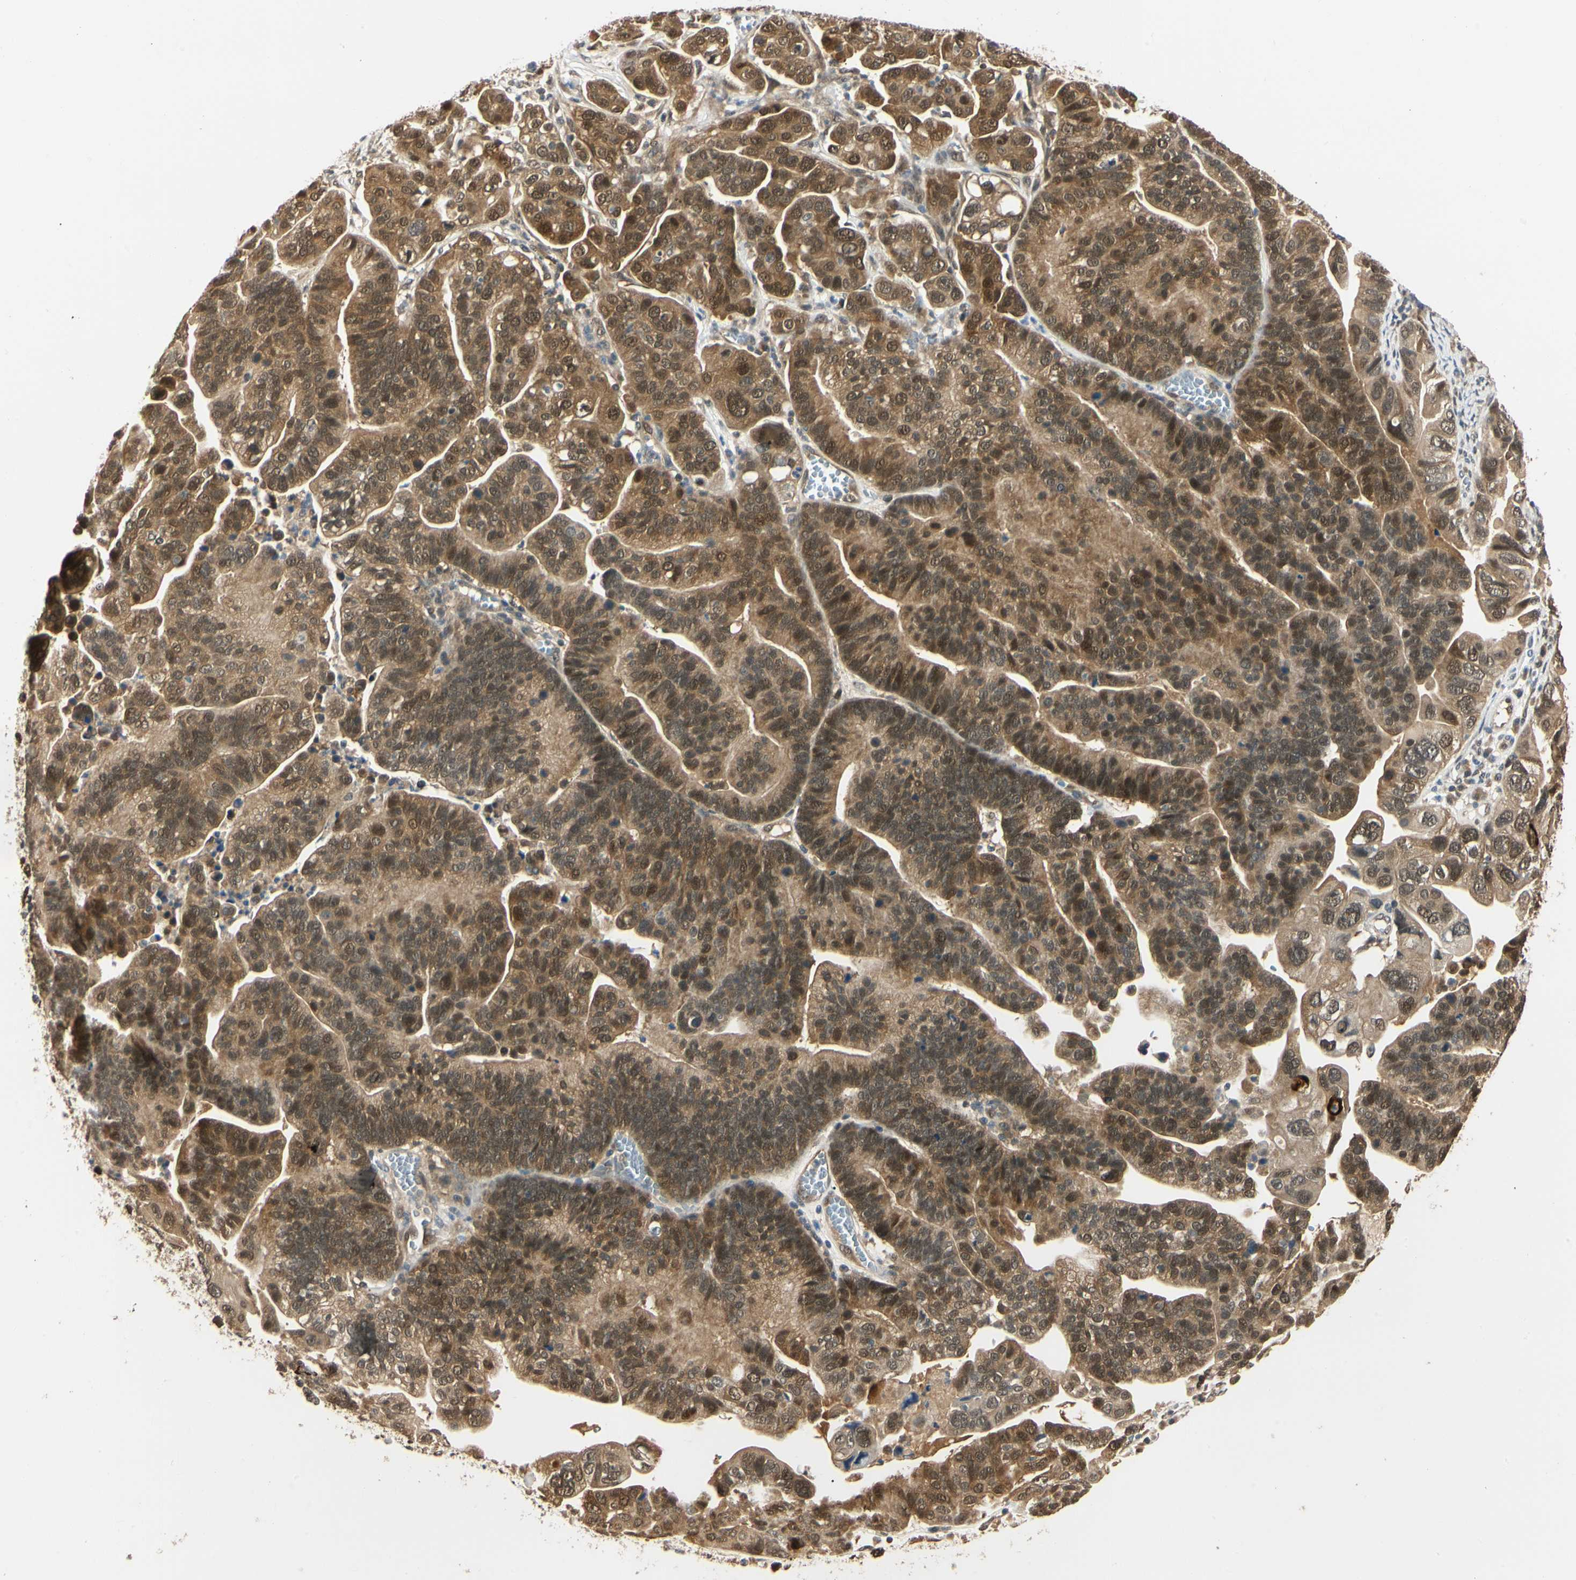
{"staining": {"intensity": "moderate", "quantity": ">75%", "location": "cytoplasmic/membranous,nuclear"}, "tissue": "ovarian cancer", "cell_type": "Tumor cells", "image_type": "cancer", "snomed": [{"axis": "morphology", "description": "Cystadenocarcinoma, serous, NOS"}, {"axis": "topography", "description": "Ovary"}], "caption": "Ovarian serous cystadenocarcinoma was stained to show a protein in brown. There is medium levels of moderate cytoplasmic/membranous and nuclear expression in about >75% of tumor cells.", "gene": "UBE2Z", "patient": {"sex": "female", "age": 56}}